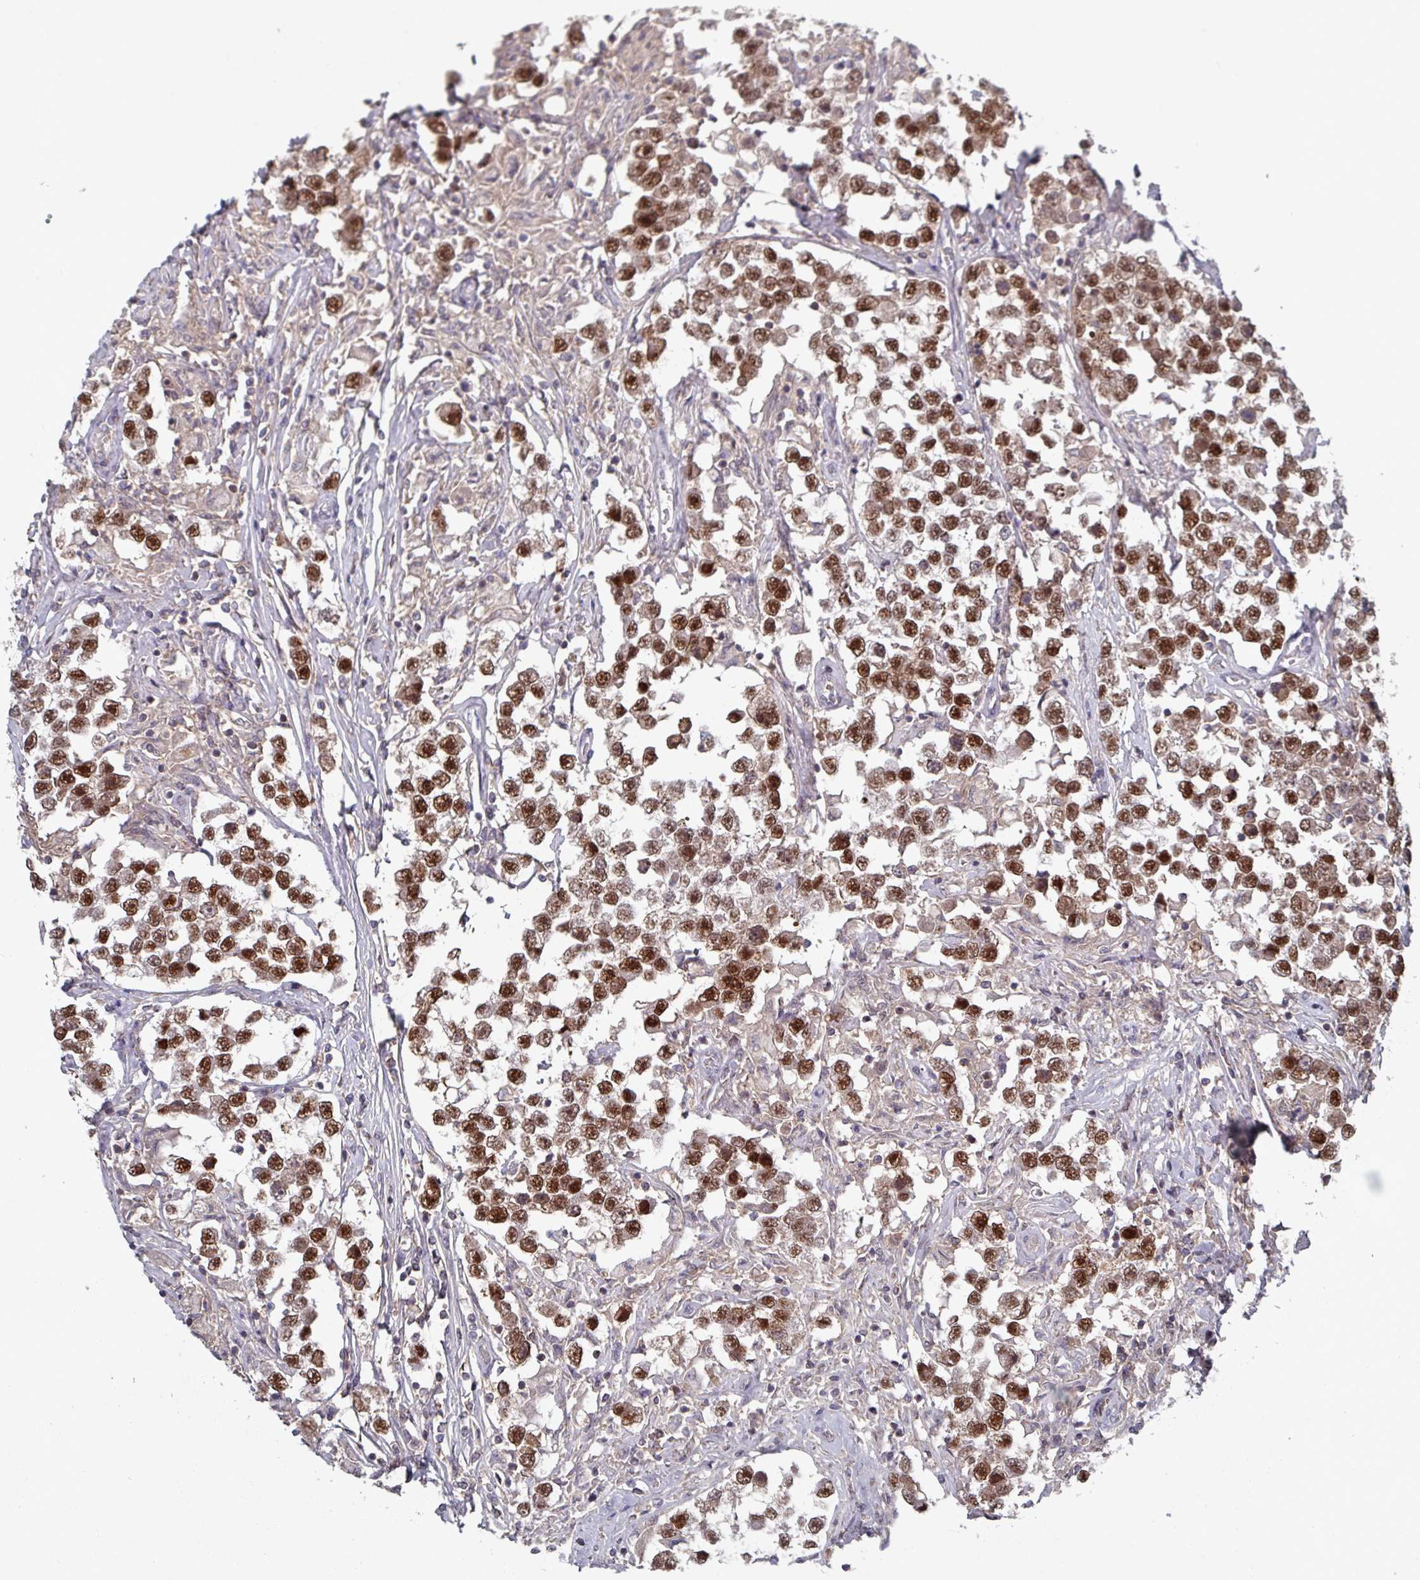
{"staining": {"intensity": "strong", "quantity": ">75%", "location": "nuclear"}, "tissue": "testis cancer", "cell_type": "Tumor cells", "image_type": "cancer", "snomed": [{"axis": "morphology", "description": "Seminoma, NOS"}, {"axis": "topography", "description": "Testis"}], "caption": "Testis cancer (seminoma) was stained to show a protein in brown. There is high levels of strong nuclear positivity in approximately >75% of tumor cells.", "gene": "PRRX1", "patient": {"sex": "male", "age": 46}}